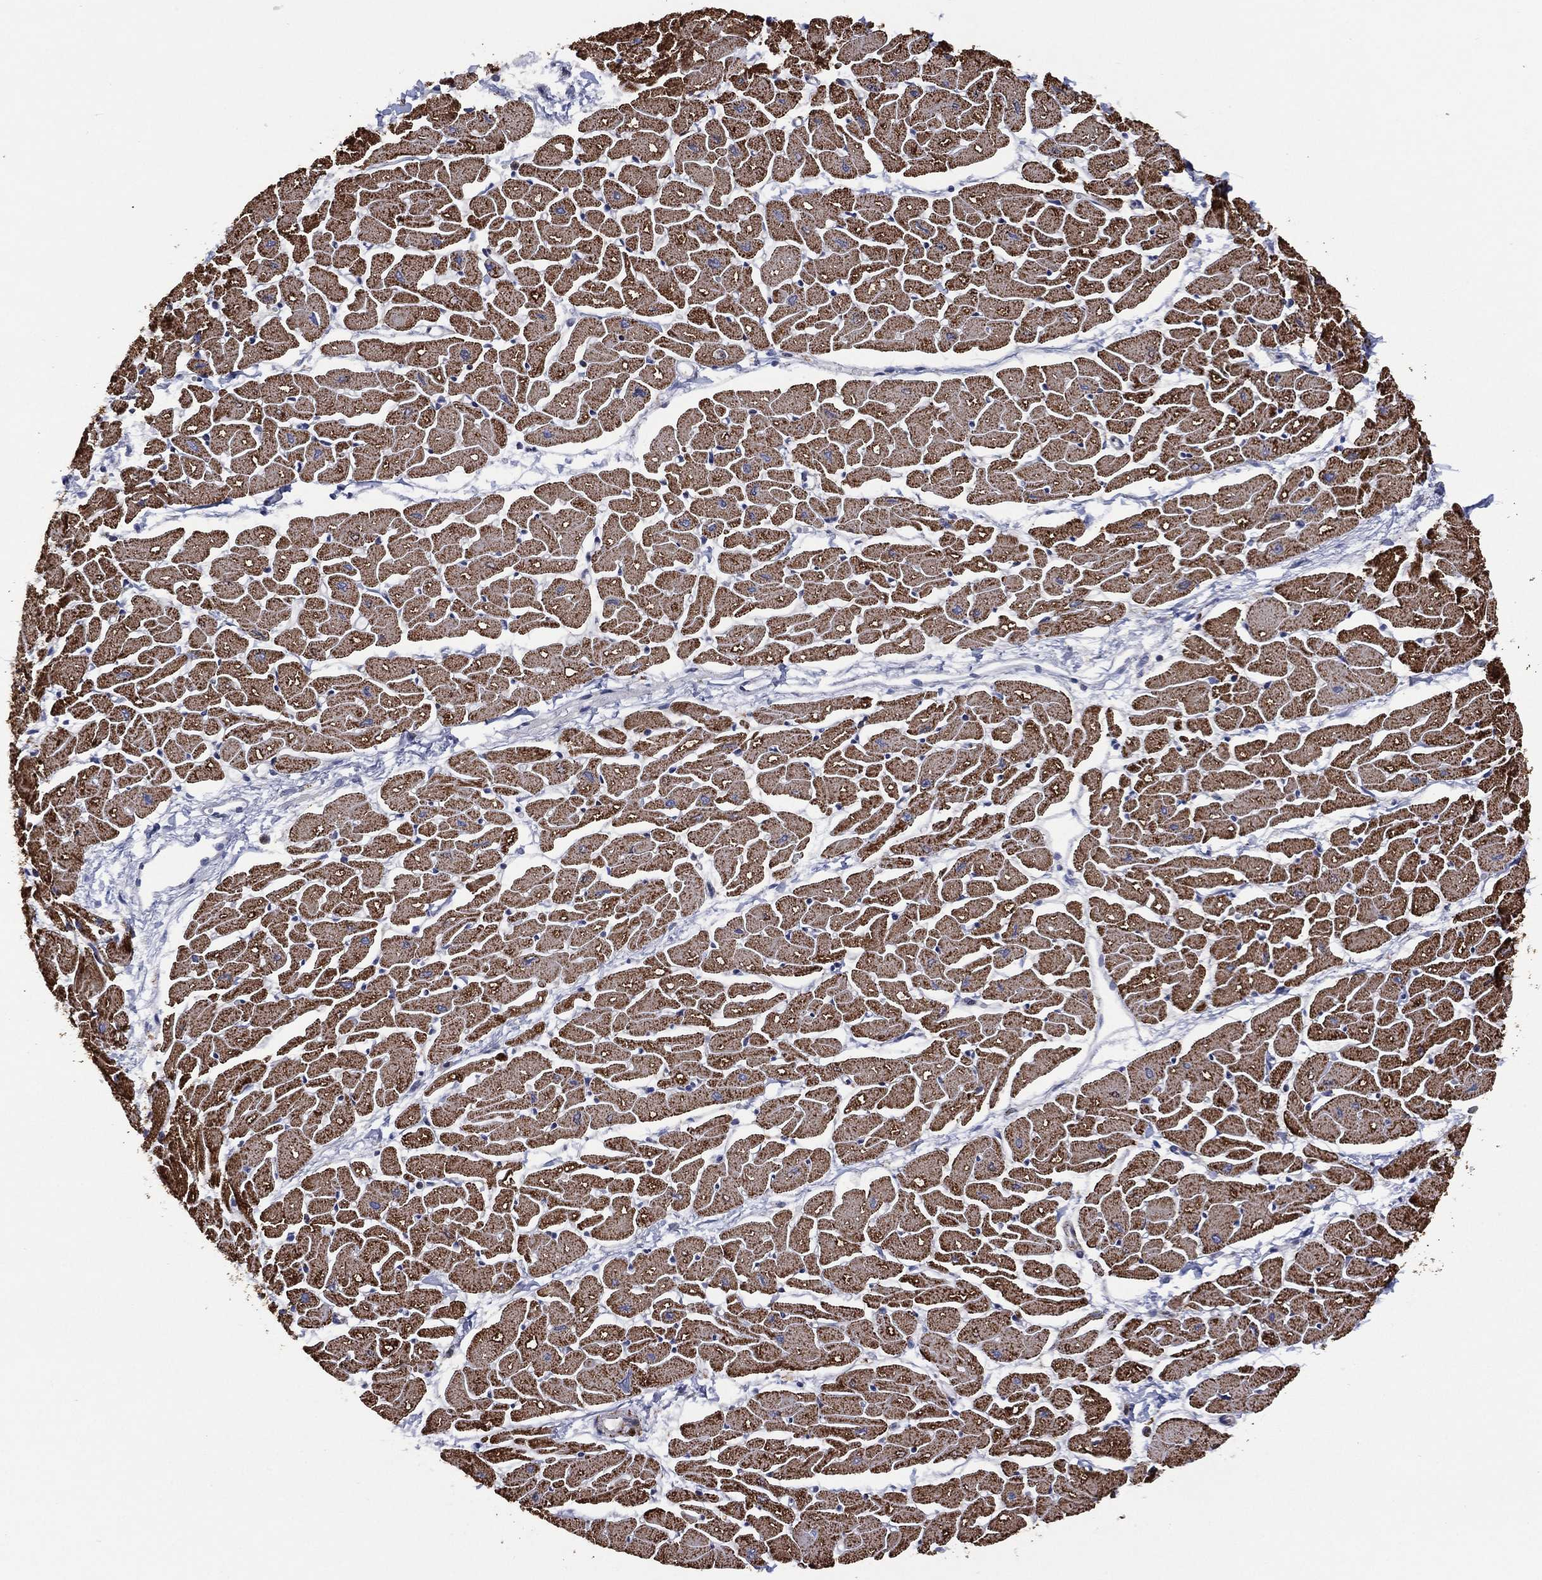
{"staining": {"intensity": "strong", "quantity": ">75%", "location": "cytoplasmic/membranous"}, "tissue": "heart muscle", "cell_type": "Cardiomyocytes", "image_type": "normal", "snomed": [{"axis": "morphology", "description": "Normal tissue, NOS"}, {"axis": "topography", "description": "Heart"}], "caption": "Approximately >75% of cardiomyocytes in benign human heart muscle reveal strong cytoplasmic/membranous protein expression as visualized by brown immunohistochemical staining.", "gene": "PPP2R5A", "patient": {"sex": "male", "age": 57}}